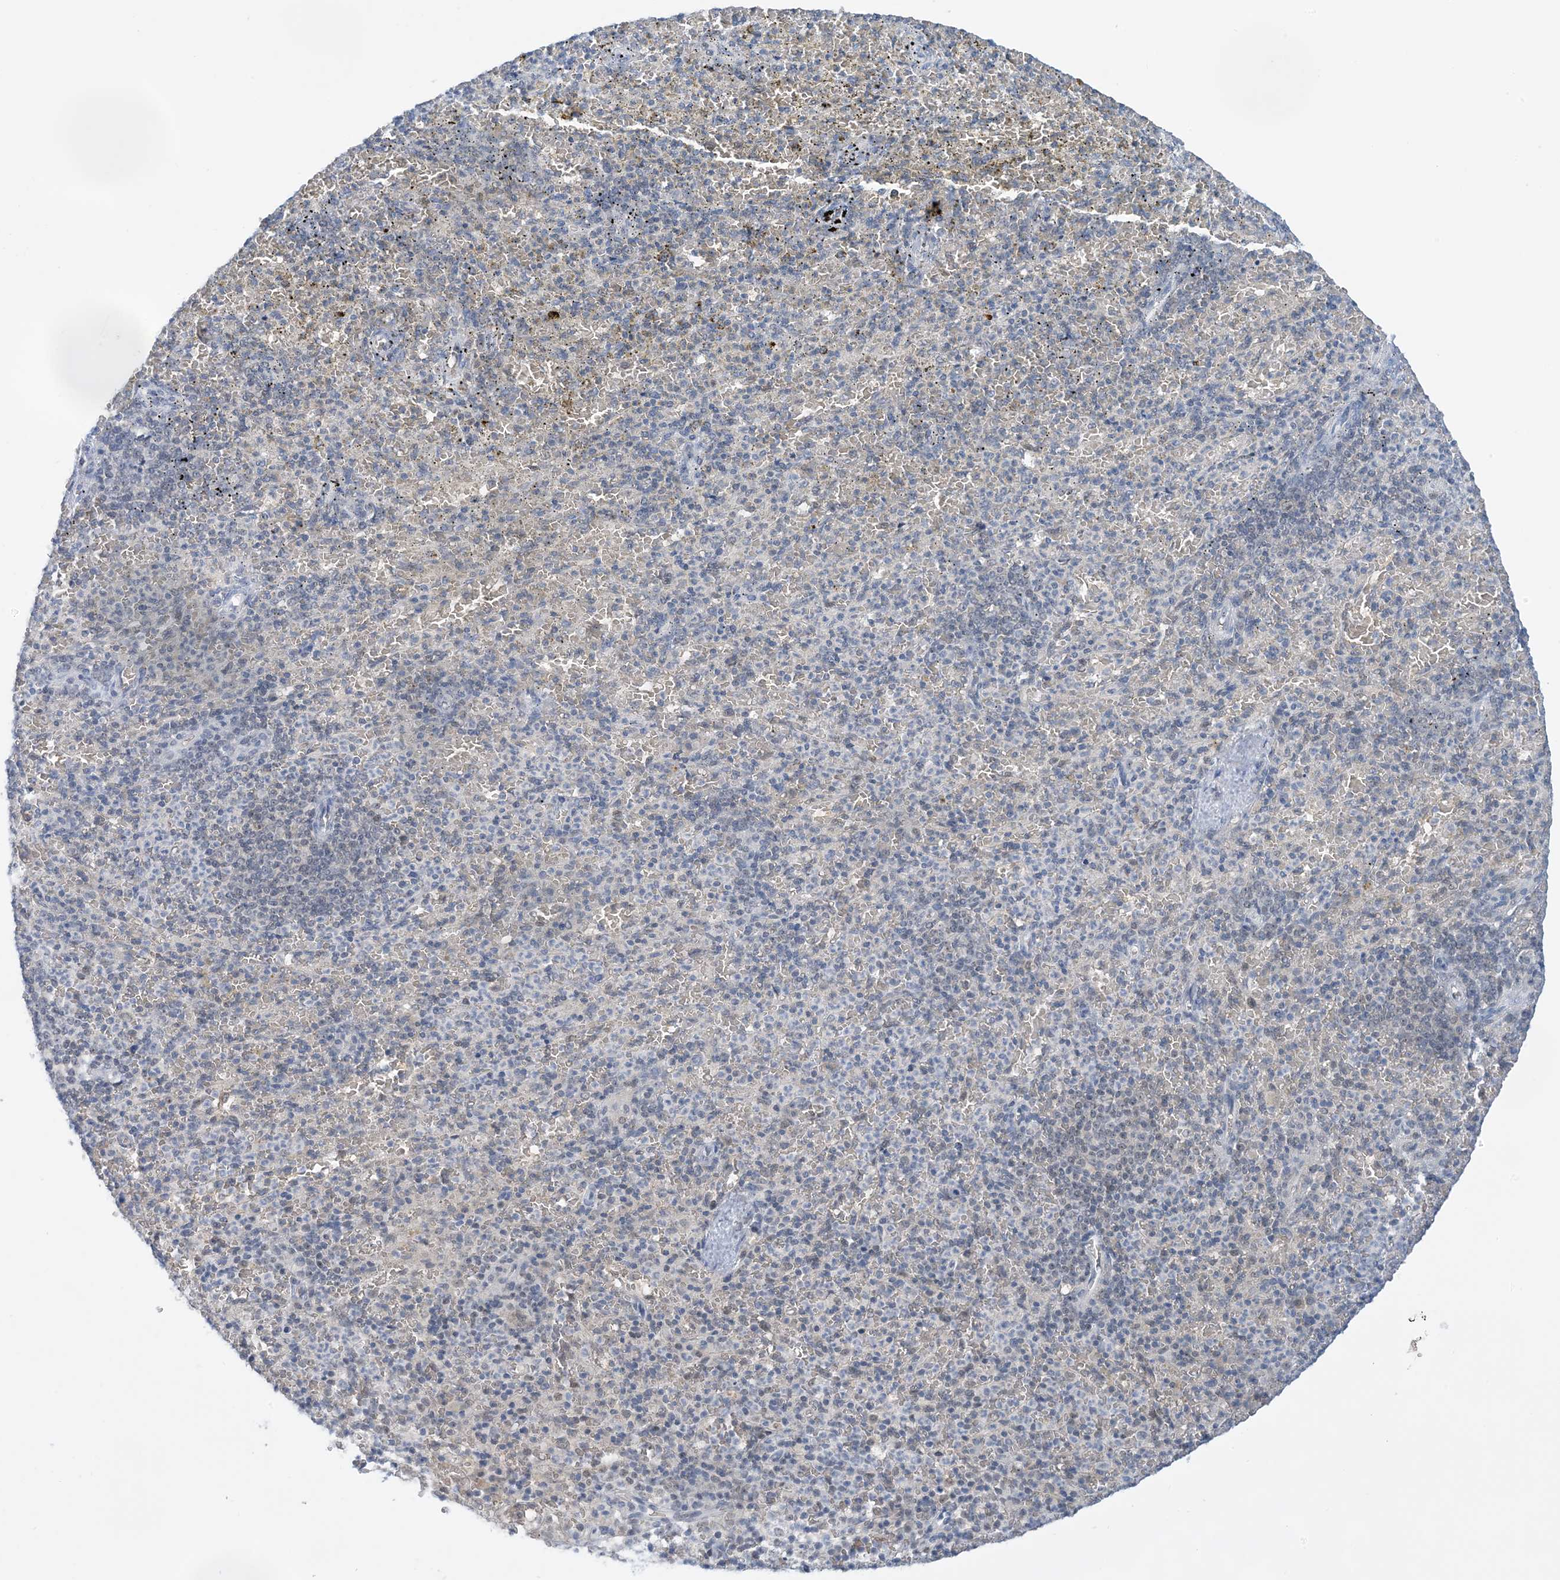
{"staining": {"intensity": "negative", "quantity": "none", "location": "none"}, "tissue": "spleen", "cell_type": "Cells in red pulp", "image_type": "normal", "snomed": [{"axis": "morphology", "description": "Normal tissue, NOS"}, {"axis": "topography", "description": "Spleen"}], "caption": "Cells in red pulp are negative for brown protein staining in unremarkable spleen. (Brightfield microscopy of DAB immunohistochemistry (IHC) at high magnification).", "gene": "UBE2E1", "patient": {"sex": "female", "age": 74}}